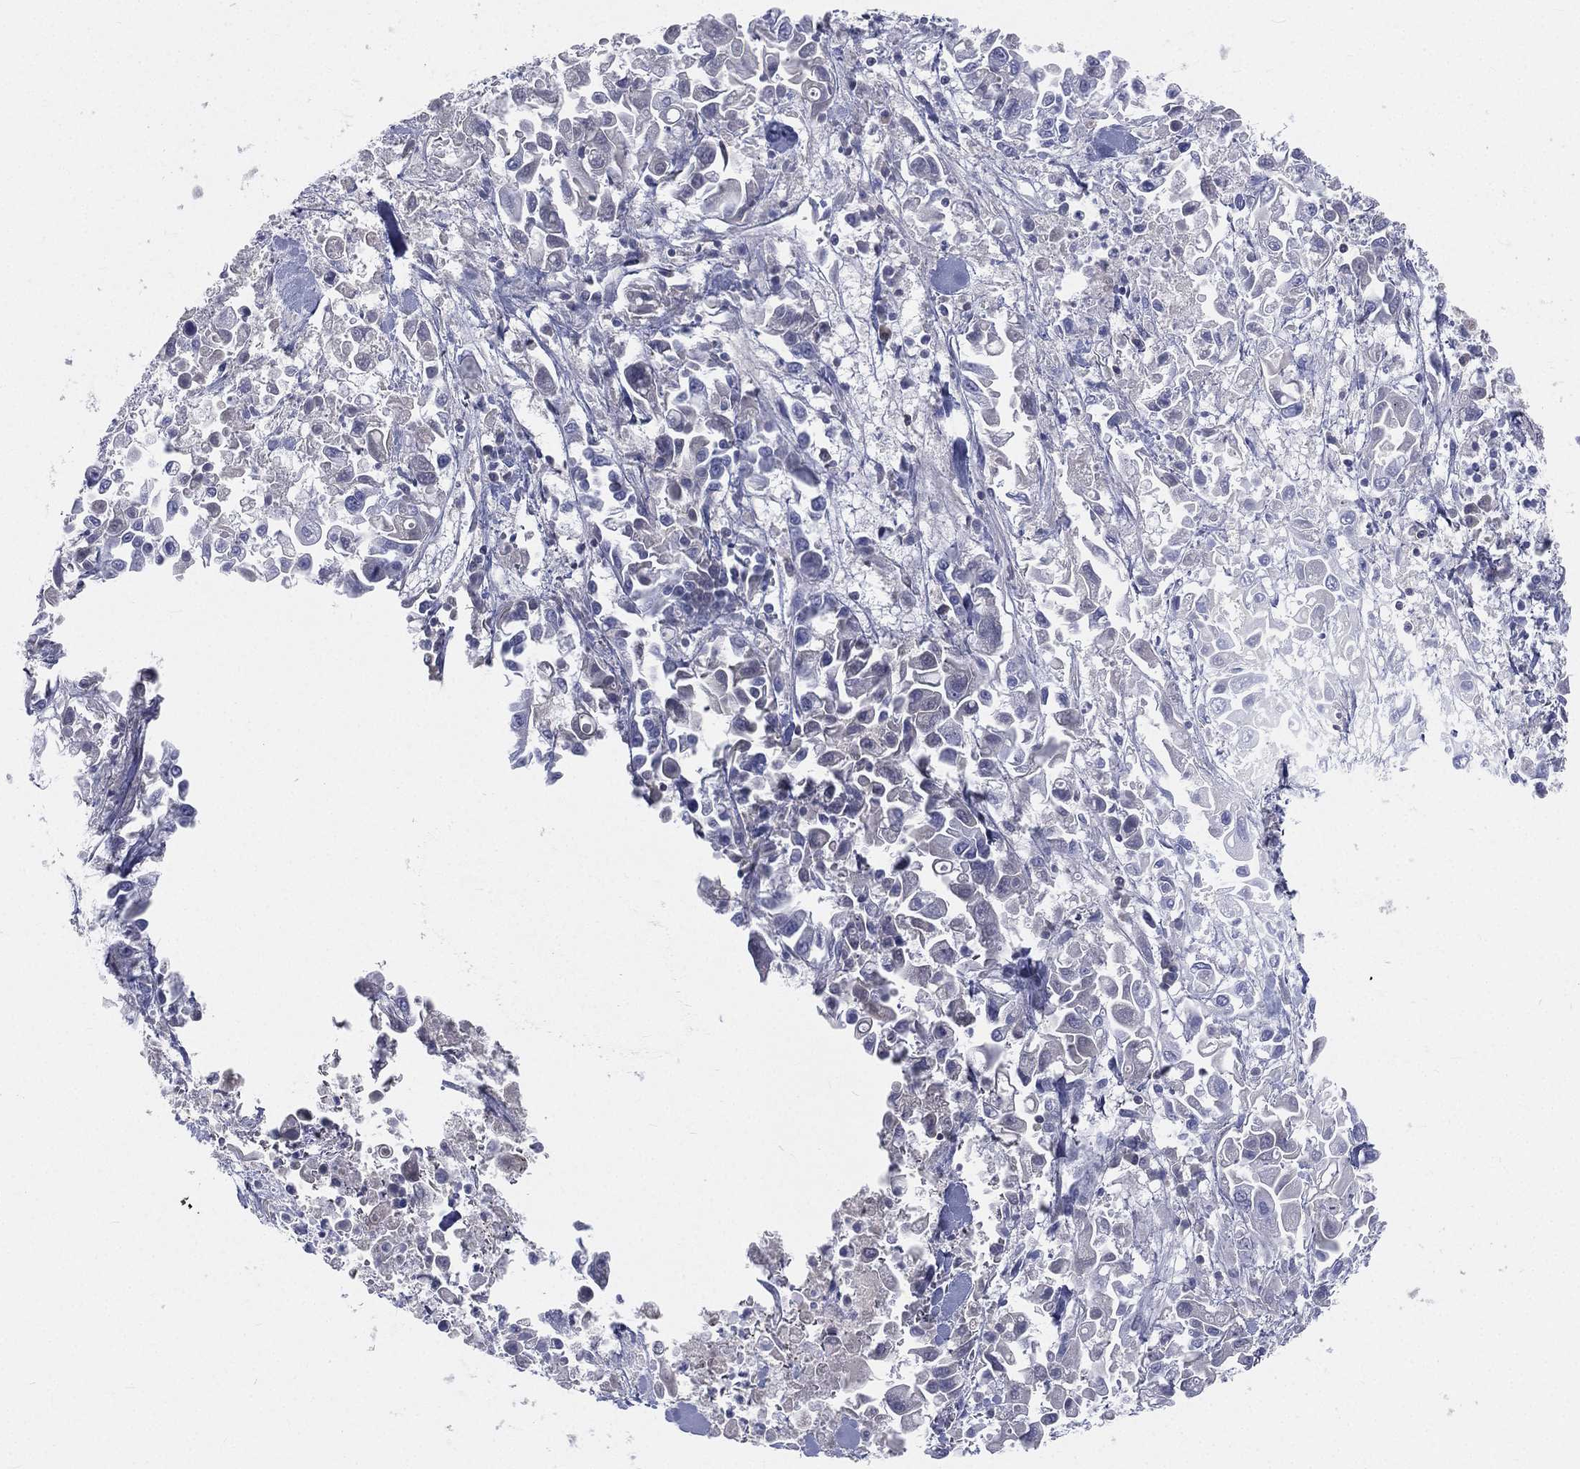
{"staining": {"intensity": "negative", "quantity": "none", "location": "none"}, "tissue": "pancreatic cancer", "cell_type": "Tumor cells", "image_type": "cancer", "snomed": [{"axis": "morphology", "description": "Adenocarcinoma, NOS"}, {"axis": "topography", "description": "Pancreas"}], "caption": "The micrograph reveals no staining of tumor cells in pancreatic adenocarcinoma.", "gene": "CD3D", "patient": {"sex": "female", "age": 83}}